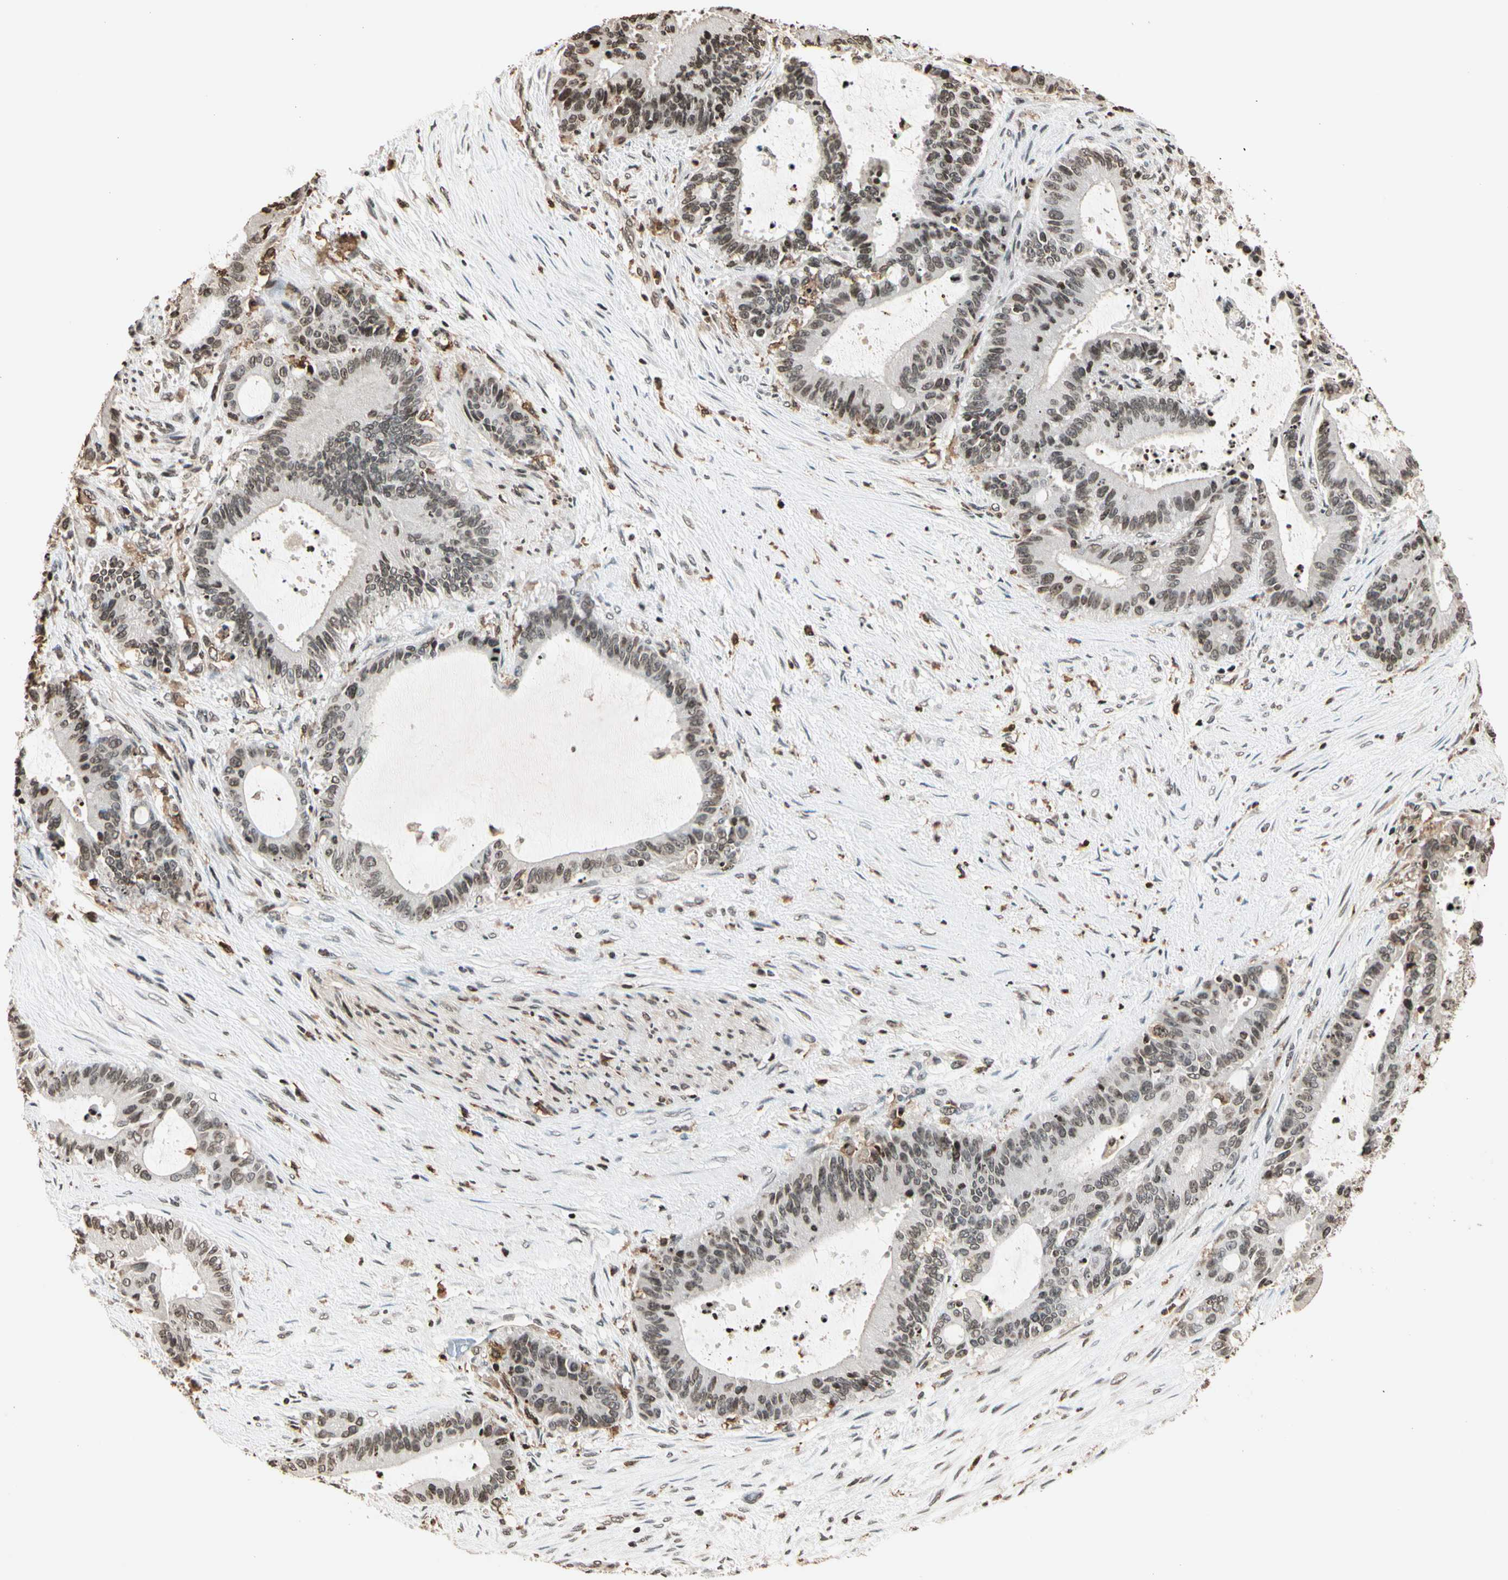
{"staining": {"intensity": "moderate", "quantity": ">75%", "location": "nuclear"}, "tissue": "liver cancer", "cell_type": "Tumor cells", "image_type": "cancer", "snomed": [{"axis": "morphology", "description": "Cholangiocarcinoma"}, {"axis": "topography", "description": "Liver"}], "caption": "Tumor cells demonstrate medium levels of moderate nuclear staining in about >75% of cells in liver cholangiocarcinoma. (DAB = brown stain, brightfield microscopy at high magnification).", "gene": "FER", "patient": {"sex": "female", "age": 73}}